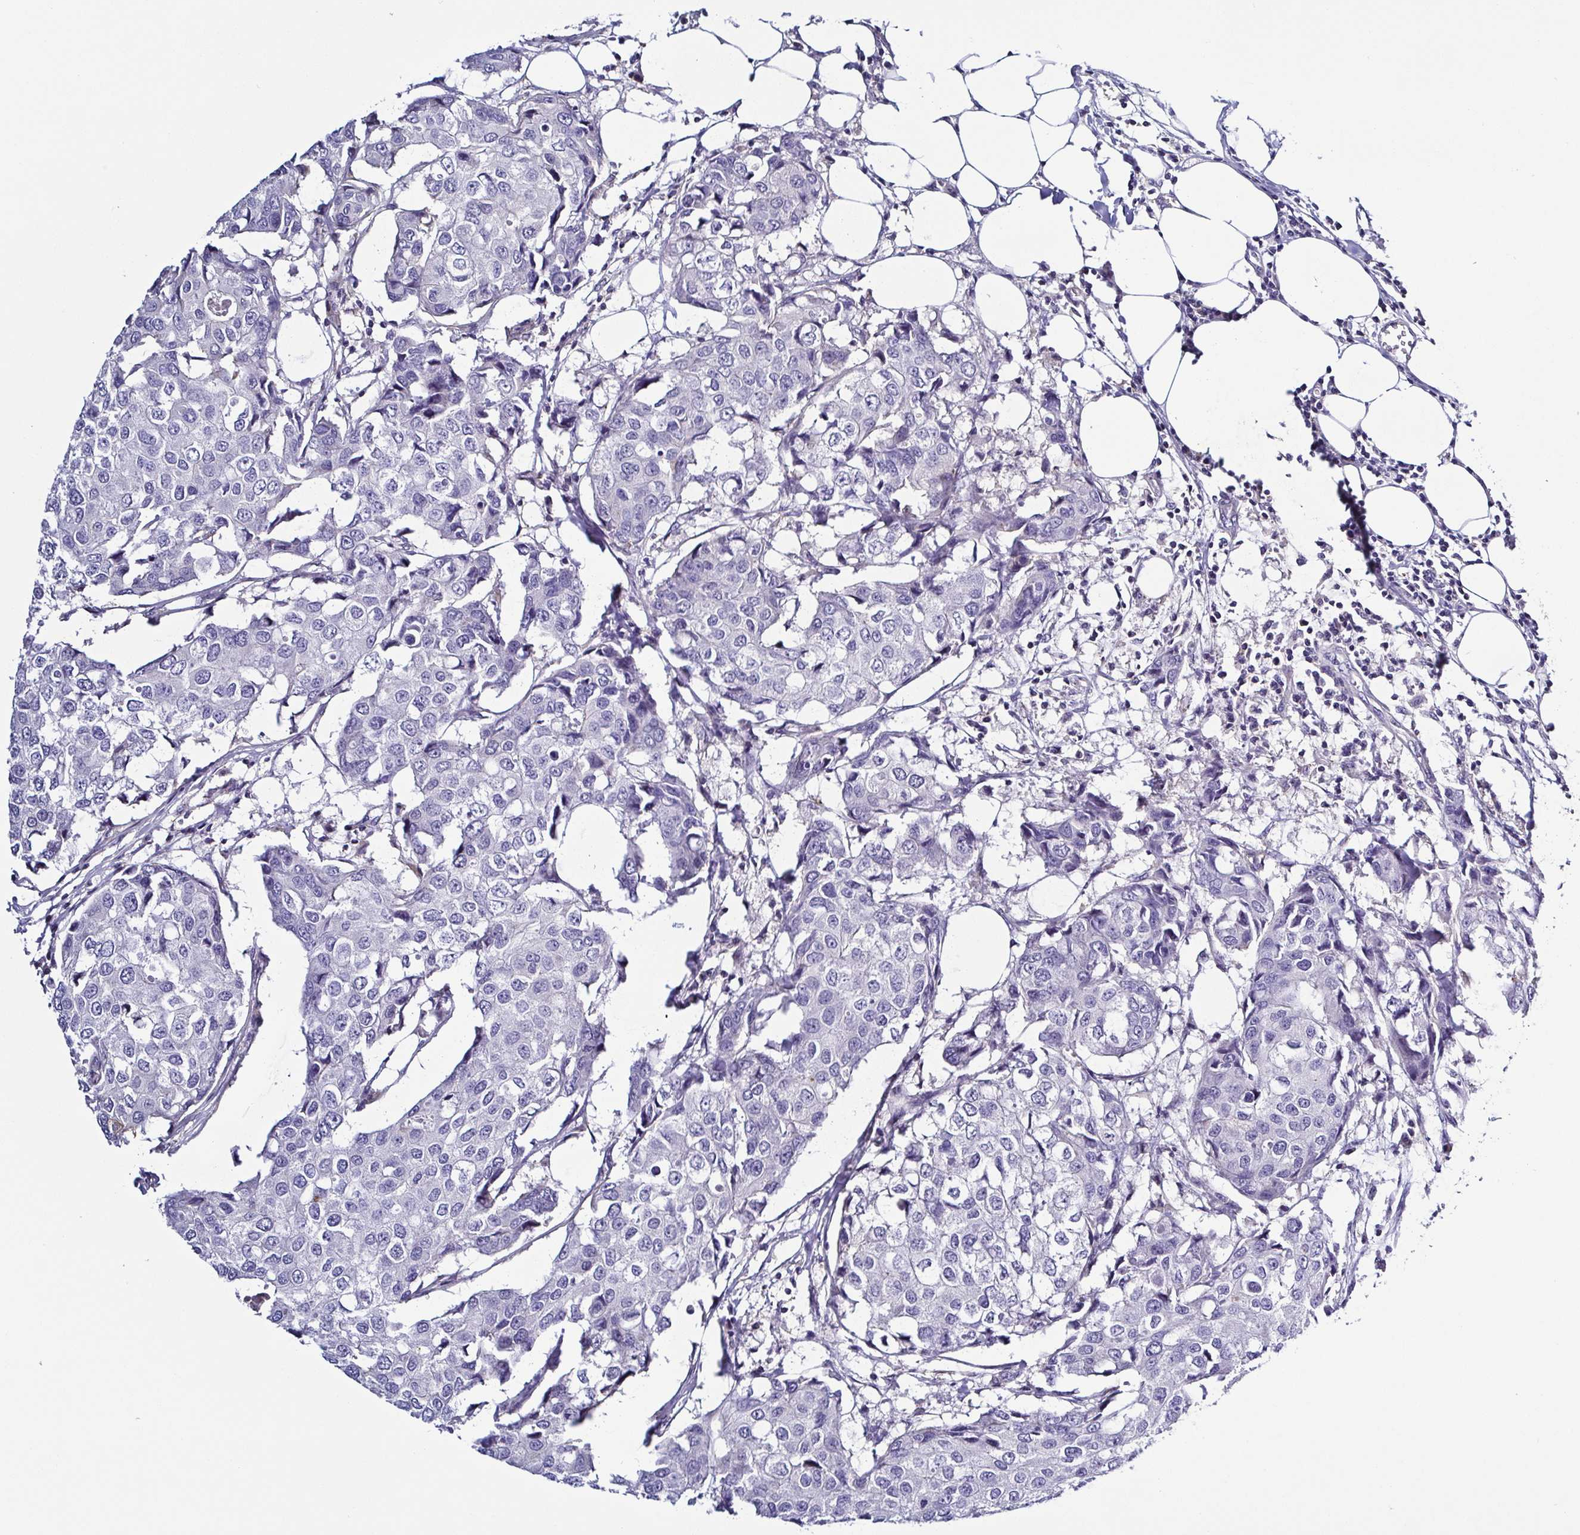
{"staining": {"intensity": "negative", "quantity": "none", "location": "none"}, "tissue": "breast cancer", "cell_type": "Tumor cells", "image_type": "cancer", "snomed": [{"axis": "morphology", "description": "Duct carcinoma"}, {"axis": "topography", "description": "Breast"}], "caption": "High power microscopy micrograph of an immunohistochemistry micrograph of invasive ductal carcinoma (breast), revealing no significant staining in tumor cells.", "gene": "TNNT2", "patient": {"sex": "female", "age": 27}}